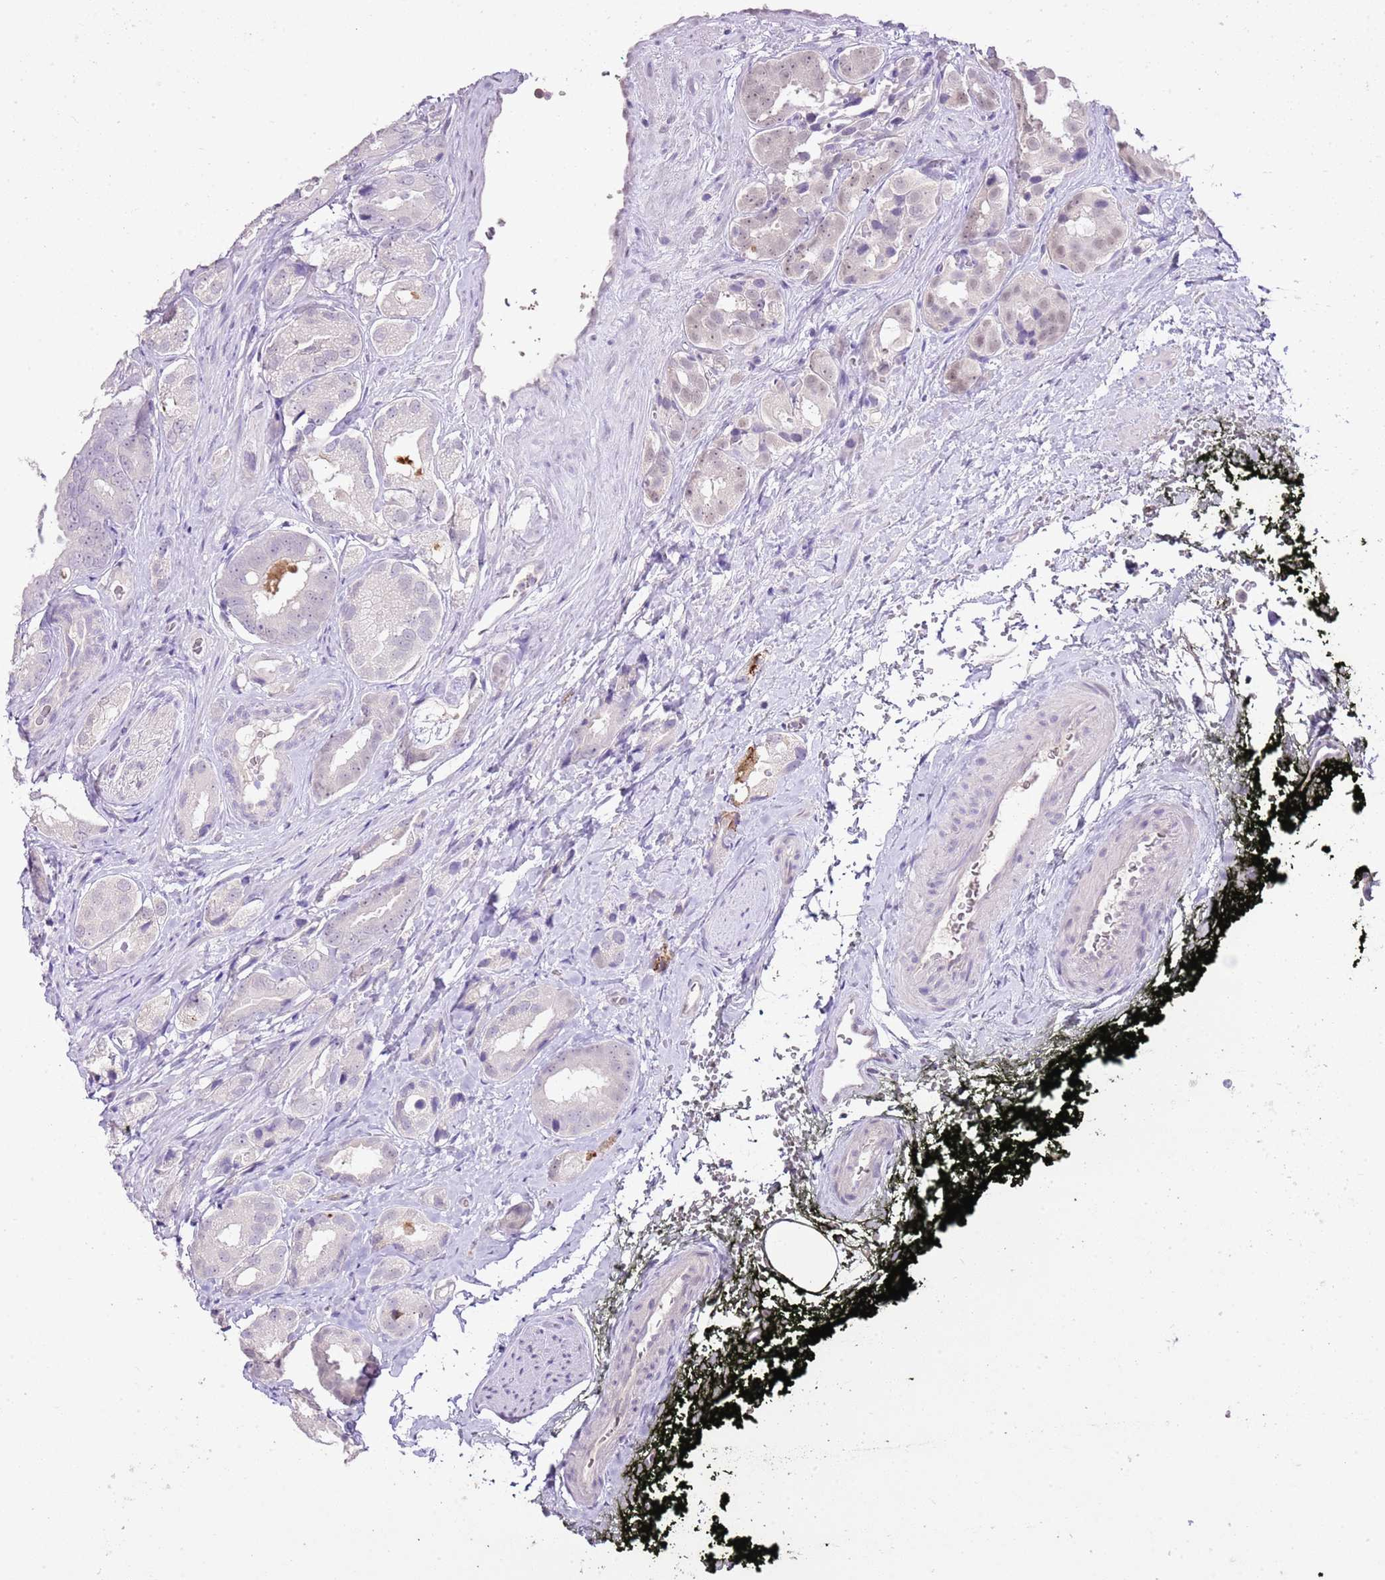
{"staining": {"intensity": "negative", "quantity": "none", "location": "none"}, "tissue": "prostate cancer", "cell_type": "Tumor cells", "image_type": "cancer", "snomed": [{"axis": "morphology", "description": "Adenocarcinoma, High grade"}, {"axis": "topography", "description": "Prostate"}], "caption": "Immunohistochemistry histopathology image of neoplastic tissue: human adenocarcinoma (high-grade) (prostate) stained with DAB reveals no significant protein positivity in tumor cells.", "gene": "XPO7", "patient": {"sex": "male", "age": 71}}